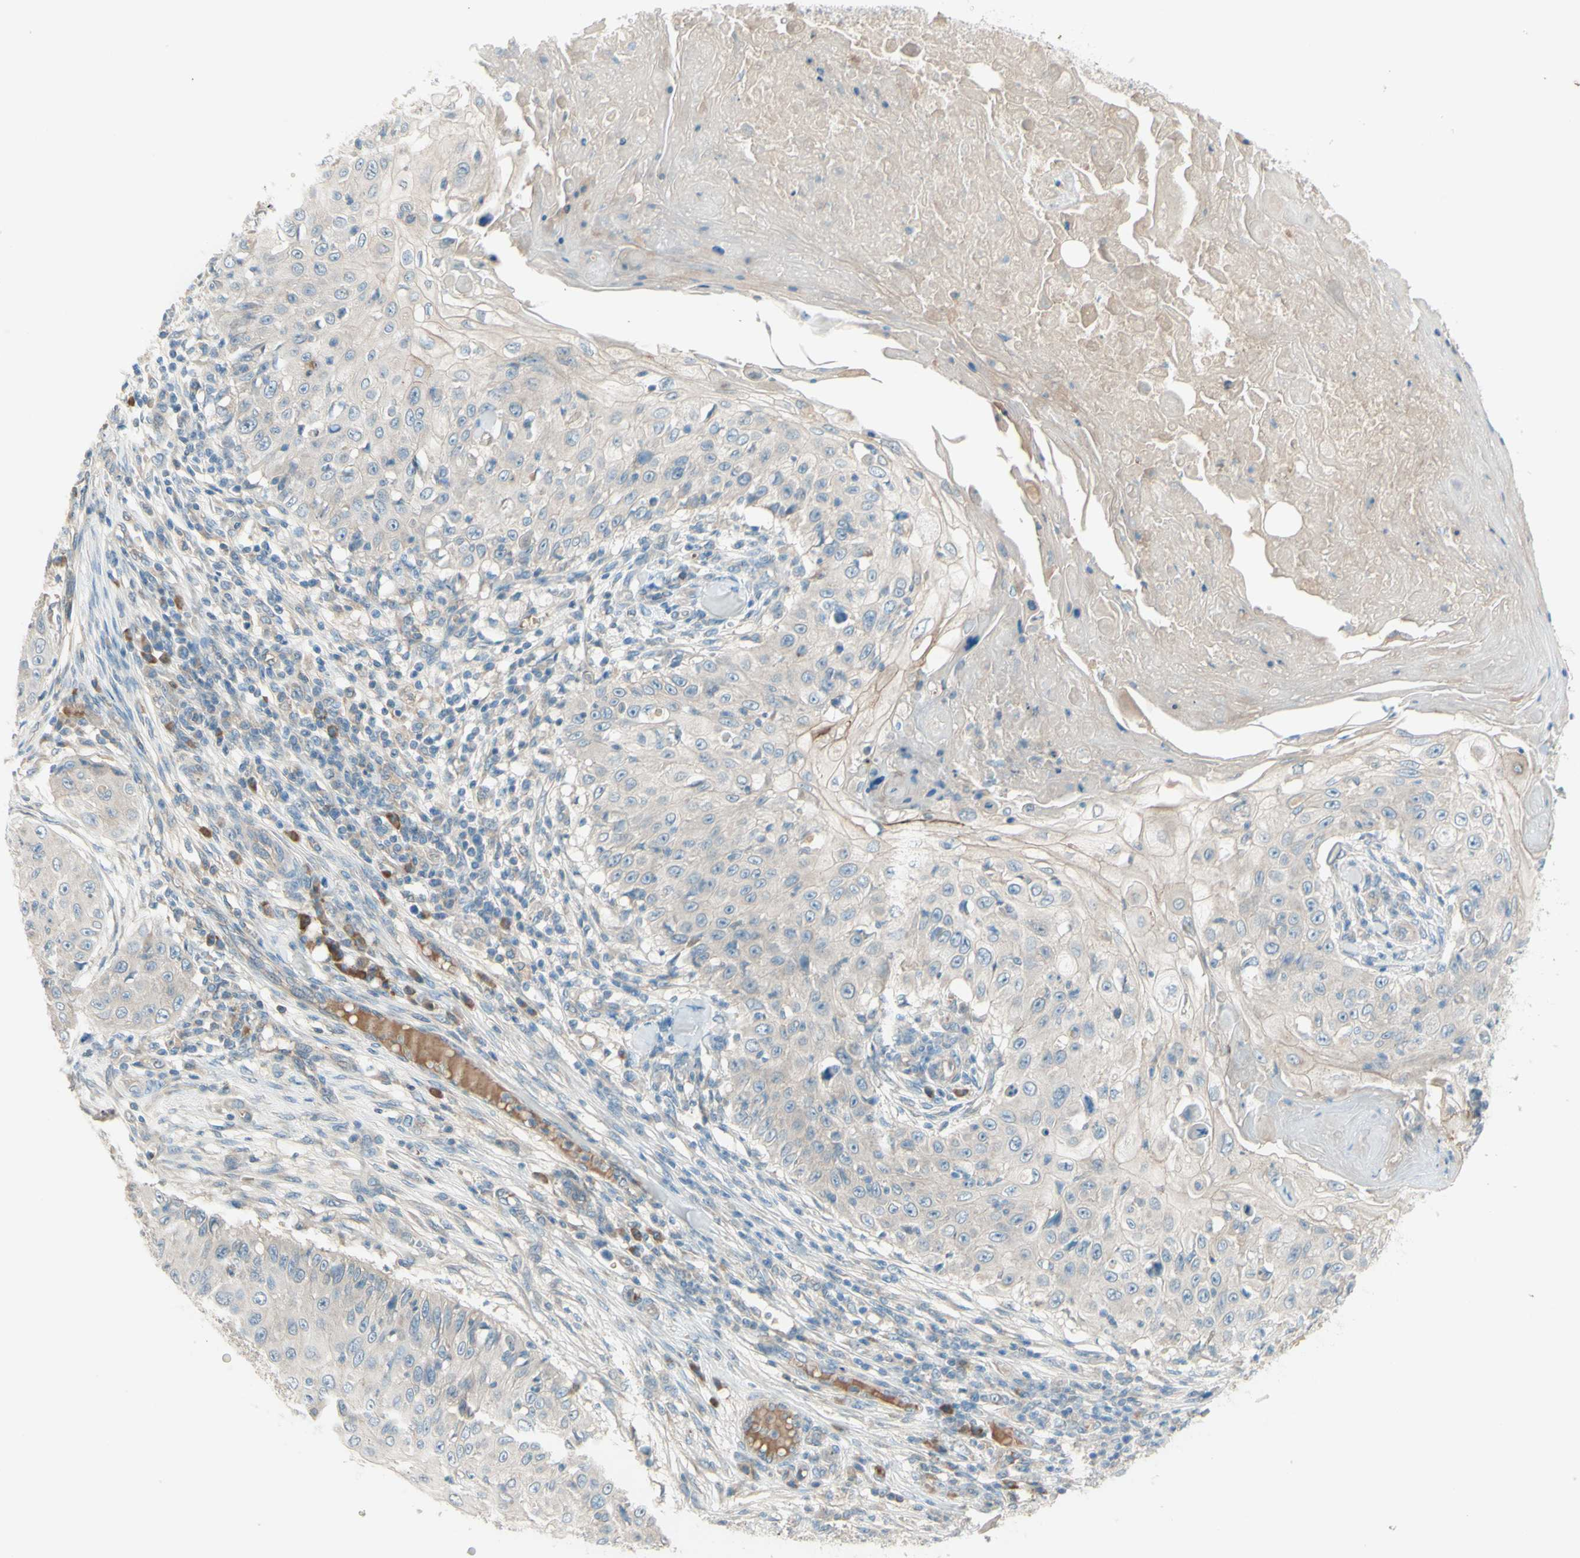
{"staining": {"intensity": "negative", "quantity": "none", "location": "none"}, "tissue": "skin cancer", "cell_type": "Tumor cells", "image_type": "cancer", "snomed": [{"axis": "morphology", "description": "Squamous cell carcinoma, NOS"}, {"axis": "topography", "description": "Skin"}], "caption": "An immunohistochemistry (IHC) photomicrograph of skin cancer is shown. There is no staining in tumor cells of skin cancer.", "gene": "IL2", "patient": {"sex": "male", "age": 86}}